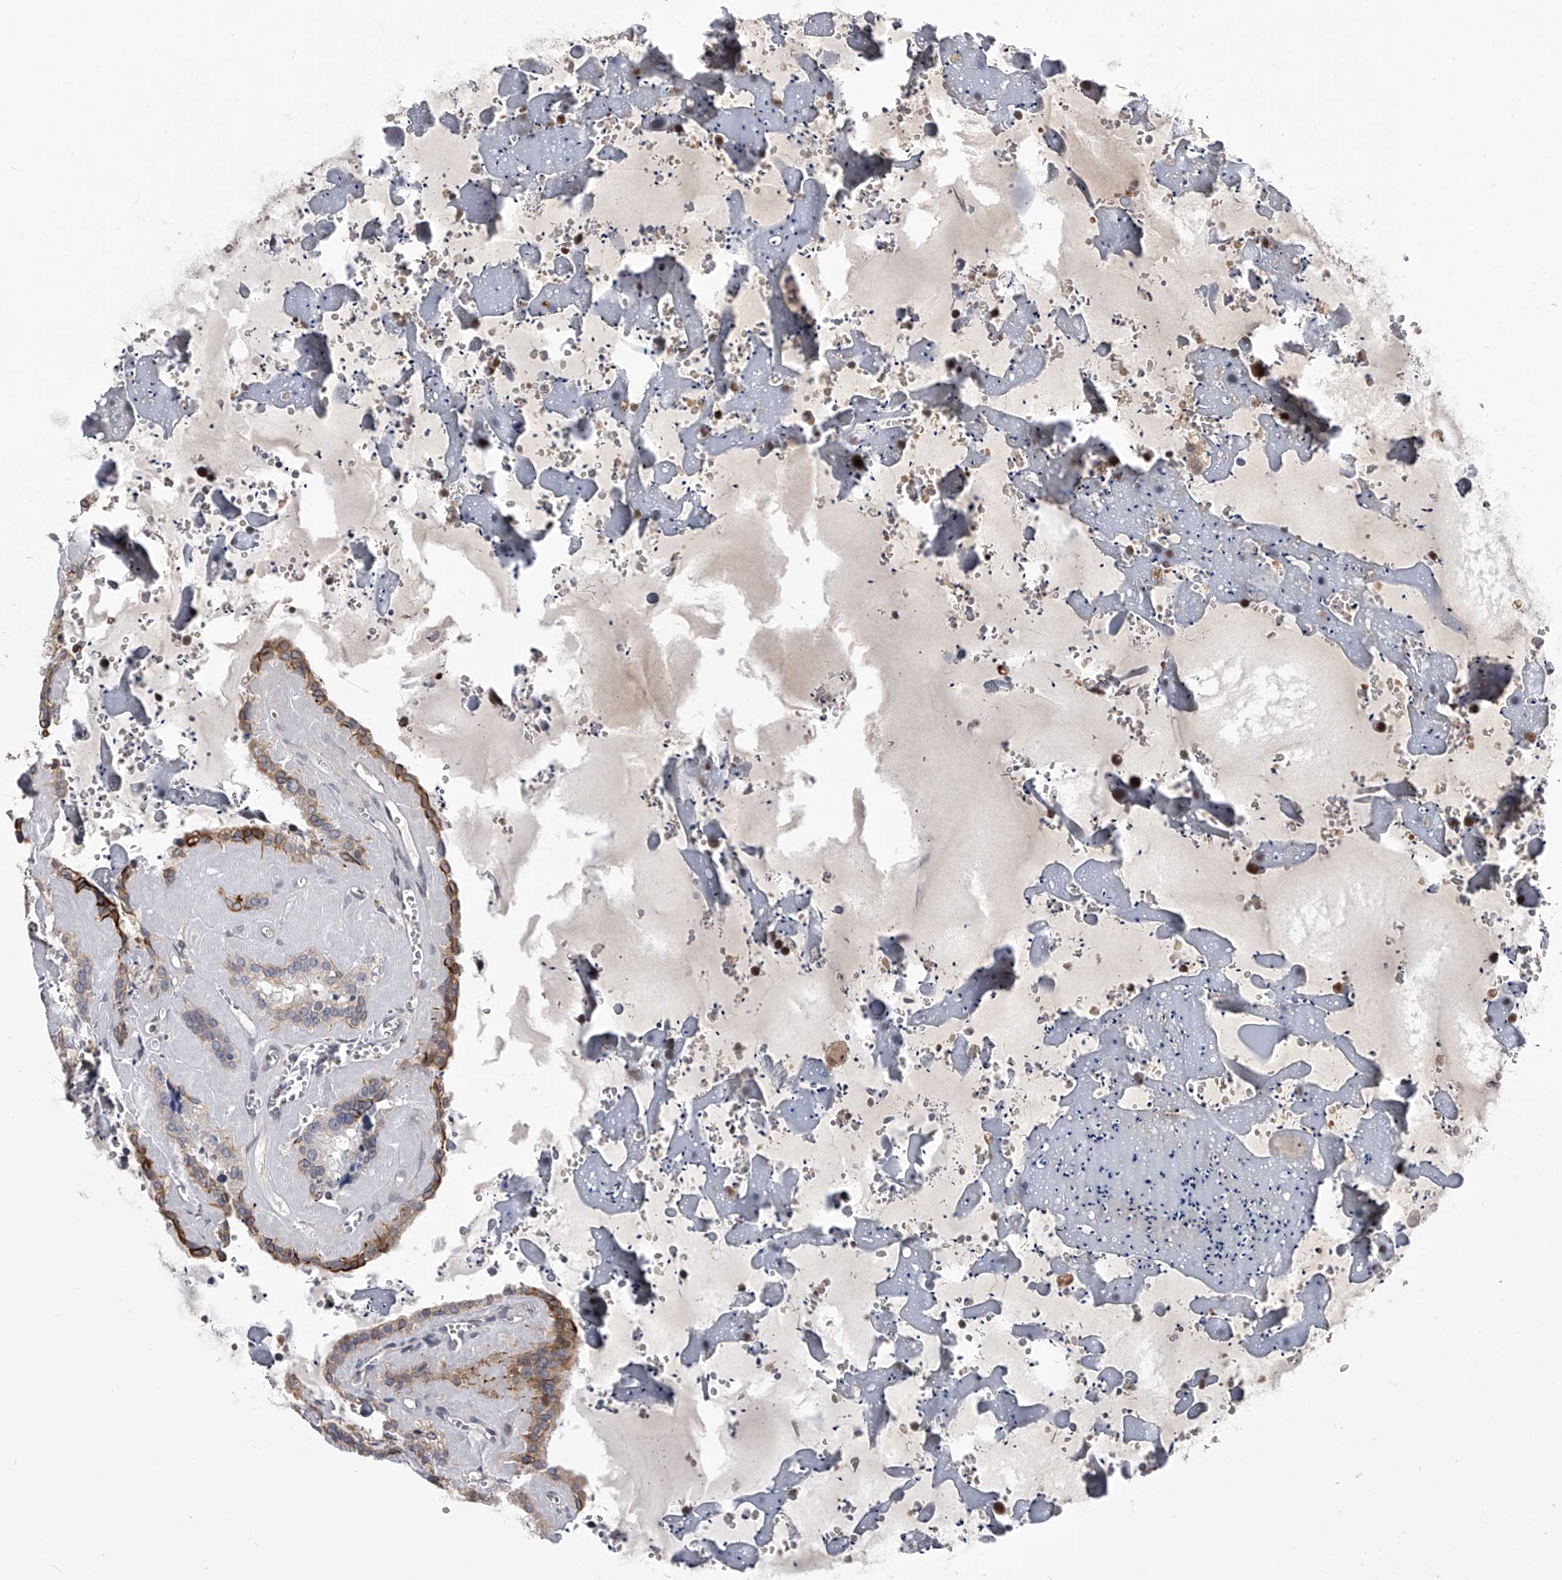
{"staining": {"intensity": "strong", "quantity": "<25%", "location": "cytoplasmic/membranous"}, "tissue": "seminal vesicle", "cell_type": "Glandular cells", "image_type": "normal", "snomed": [{"axis": "morphology", "description": "Normal tissue, NOS"}, {"axis": "topography", "description": "Prostate"}, {"axis": "topography", "description": "Seminal veicle"}], "caption": "This photomicrograph shows immunohistochemistry (IHC) staining of normal human seminal vesicle, with medium strong cytoplasmic/membranous expression in about <25% of glandular cells.", "gene": "MDN1", "patient": {"sex": "male", "age": 59}}